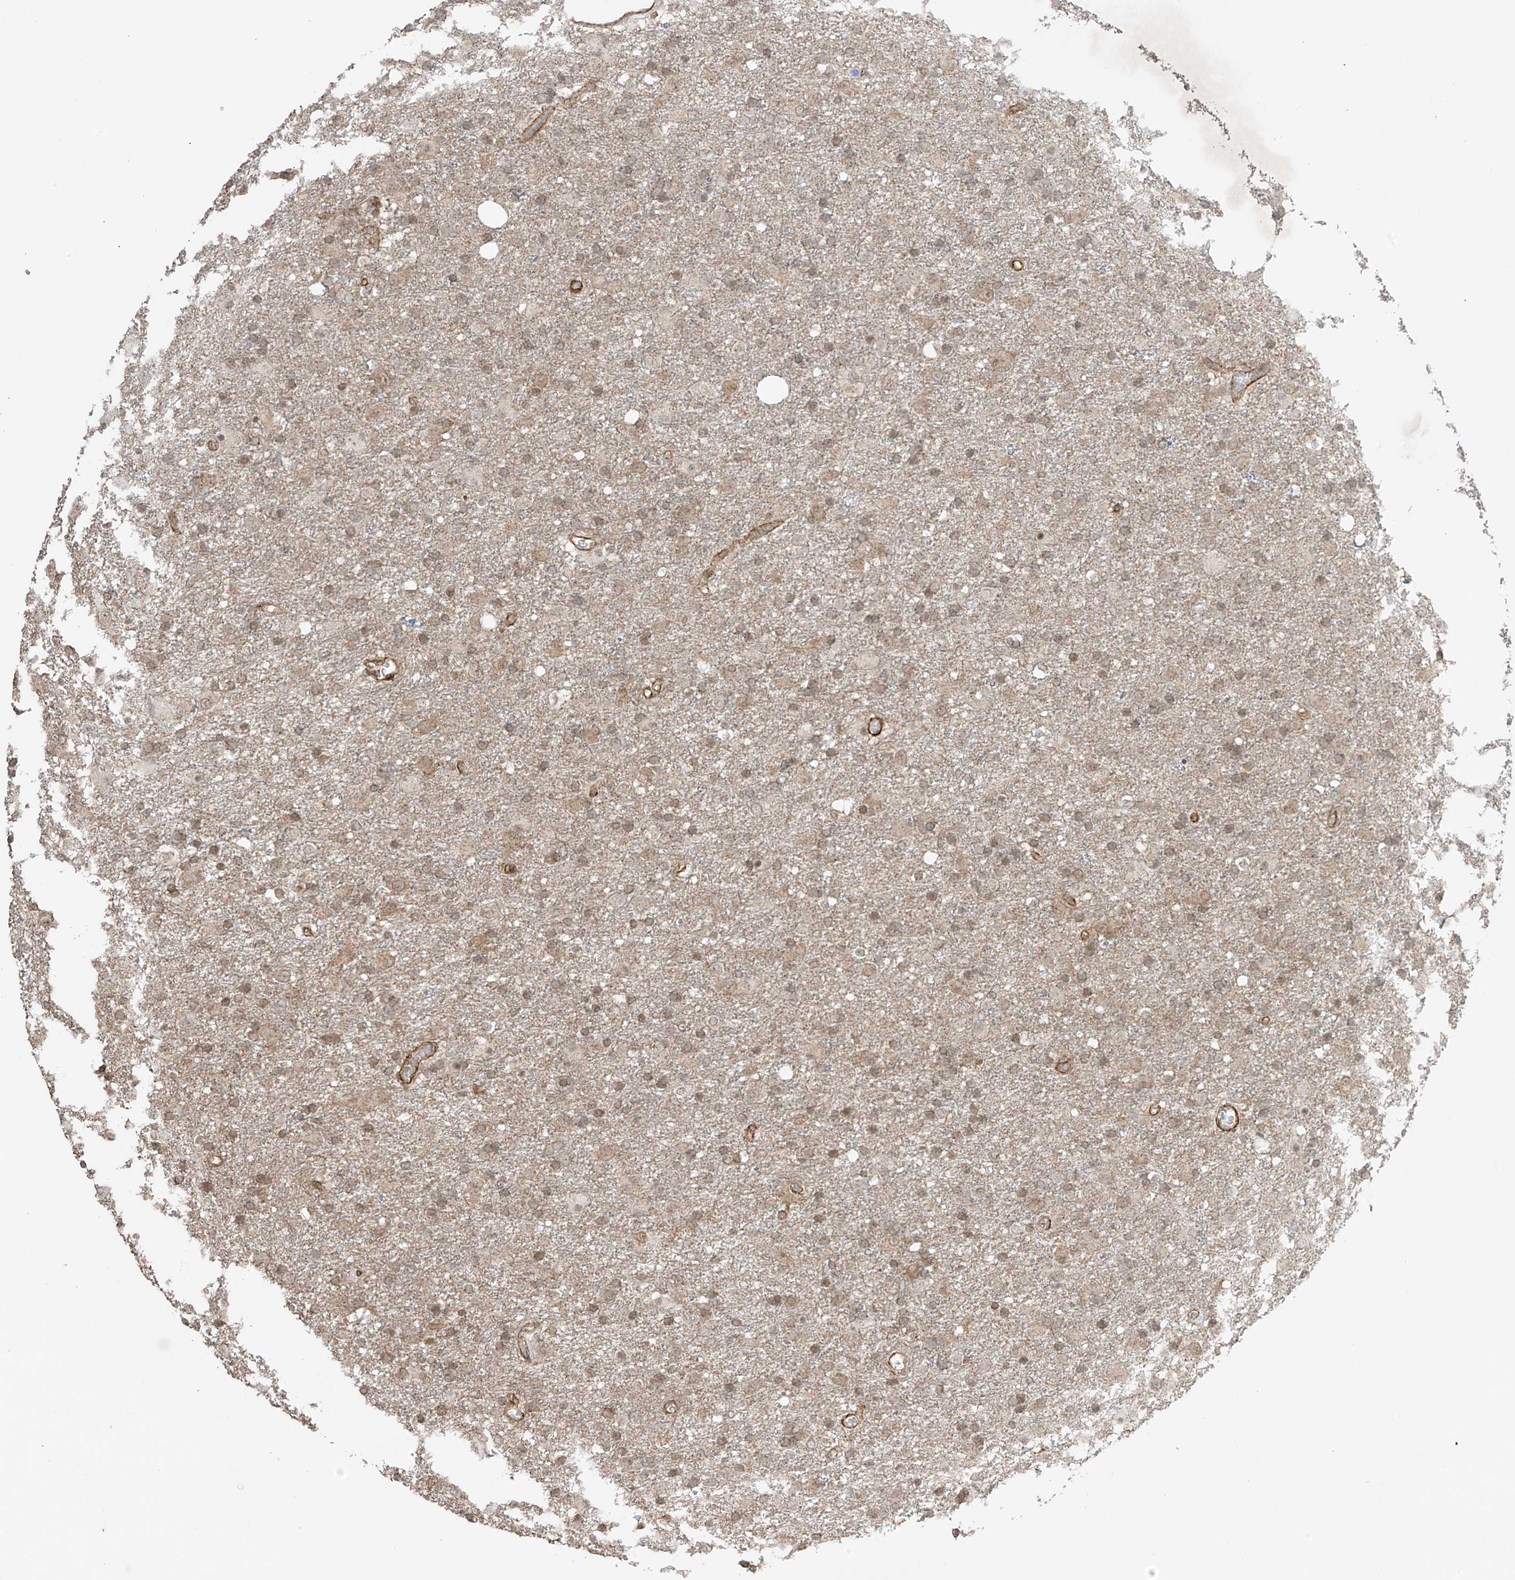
{"staining": {"intensity": "moderate", "quantity": "25%-75%", "location": "nuclear"}, "tissue": "glioma", "cell_type": "Tumor cells", "image_type": "cancer", "snomed": [{"axis": "morphology", "description": "Glioma, malignant, Low grade"}, {"axis": "topography", "description": "Brain"}], "caption": "High-power microscopy captured an IHC image of low-grade glioma (malignant), revealing moderate nuclear expression in approximately 25%-75% of tumor cells.", "gene": "TTLL5", "patient": {"sex": "male", "age": 65}}